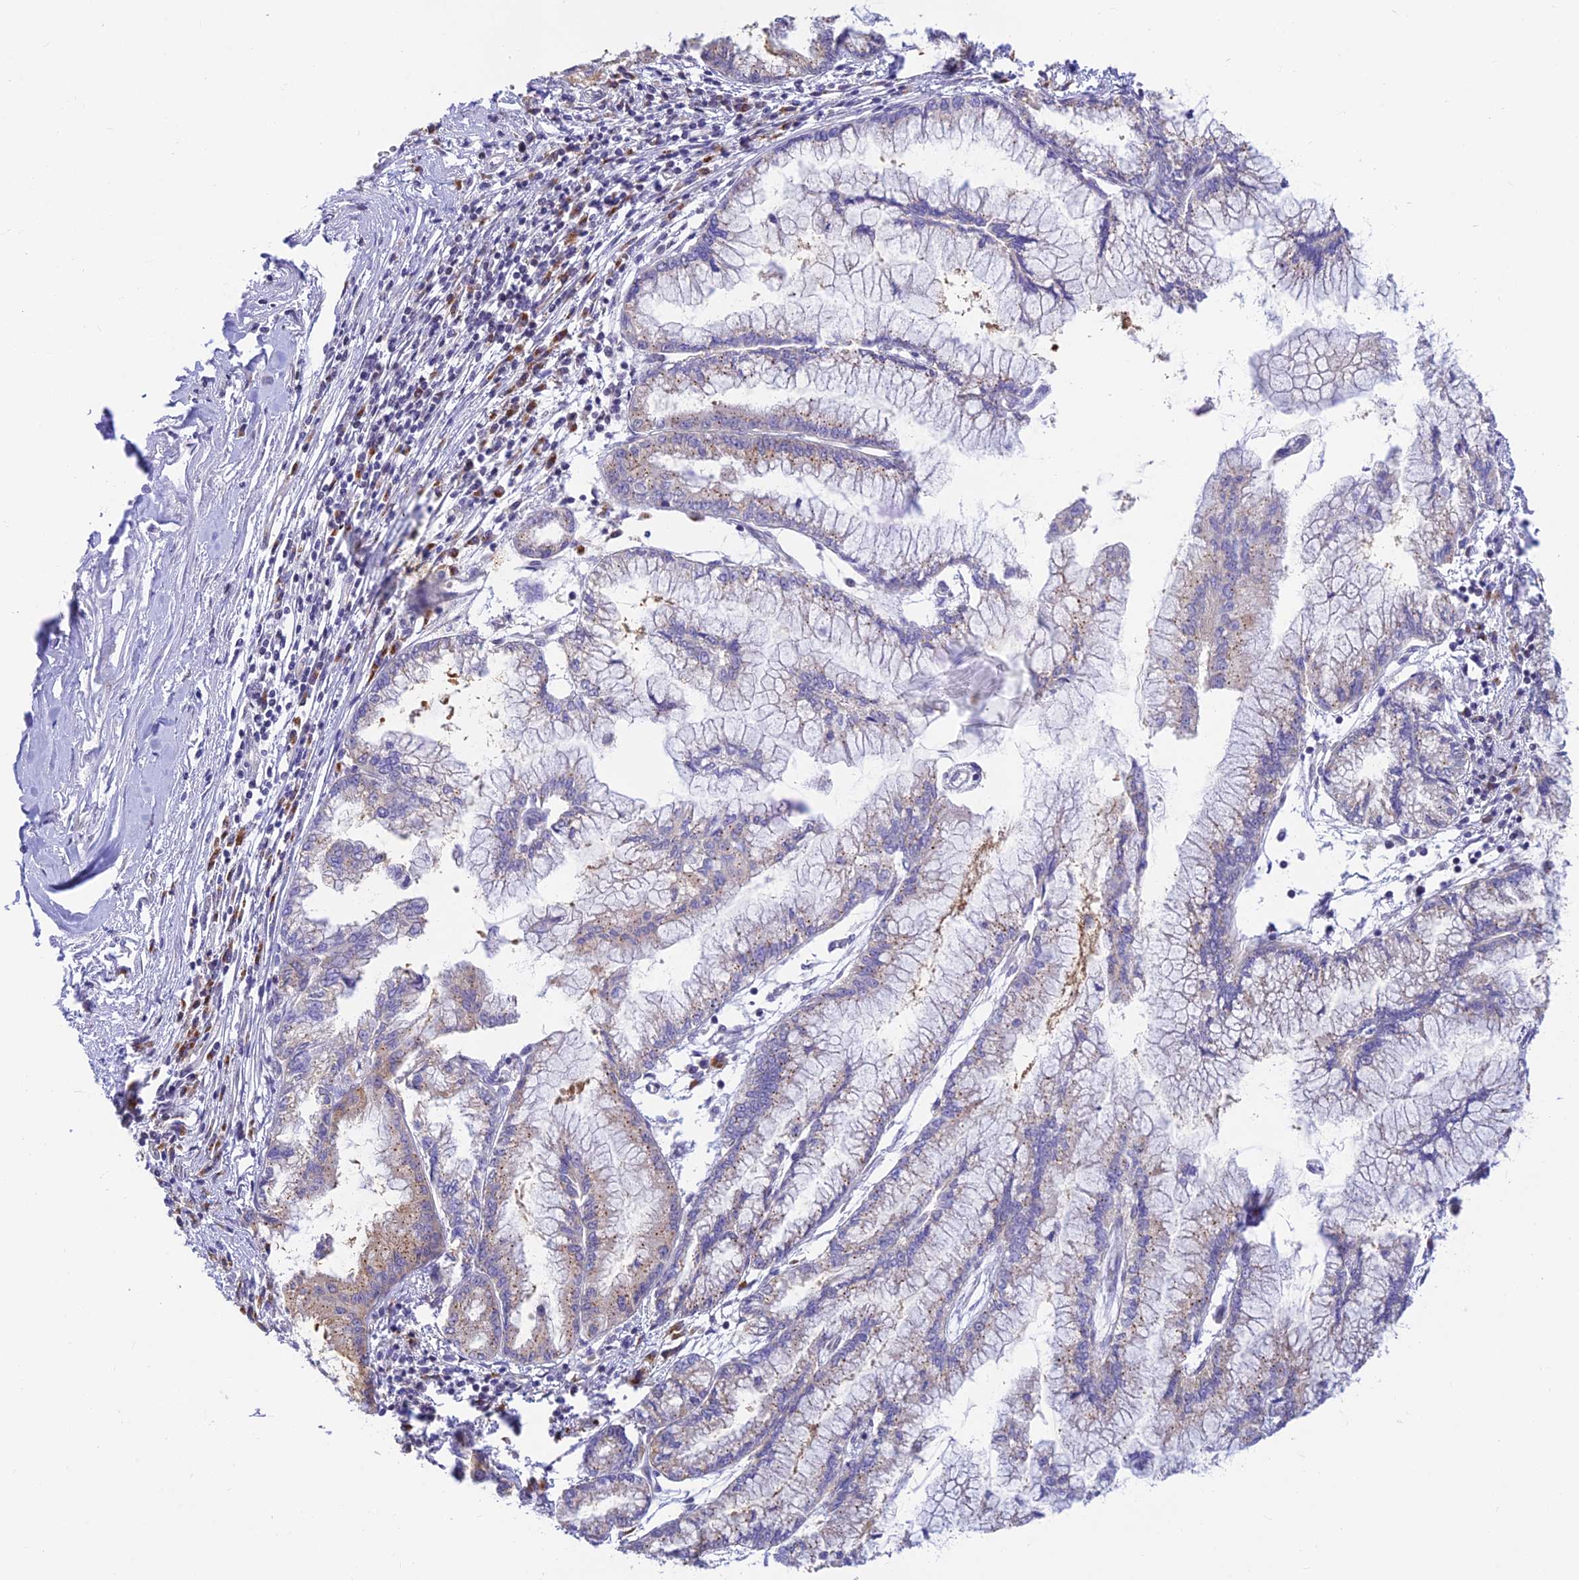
{"staining": {"intensity": "weak", "quantity": "<25%", "location": "cytoplasmic/membranous"}, "tissue": "pancreatic cancer", "cell_type": "Tumor cells", "image_type": "cancer", "snomed": [{"axis": "morphology", "description": "Adenocarcinoma, NOS"}, {"axis": "topography", "description": "Pancreas"}], "caption": "There is no significant positivity in tumor cells of pancreatic cancer.", "gene": "INKA1", "patient": {"sex": "male", "age": 73}}